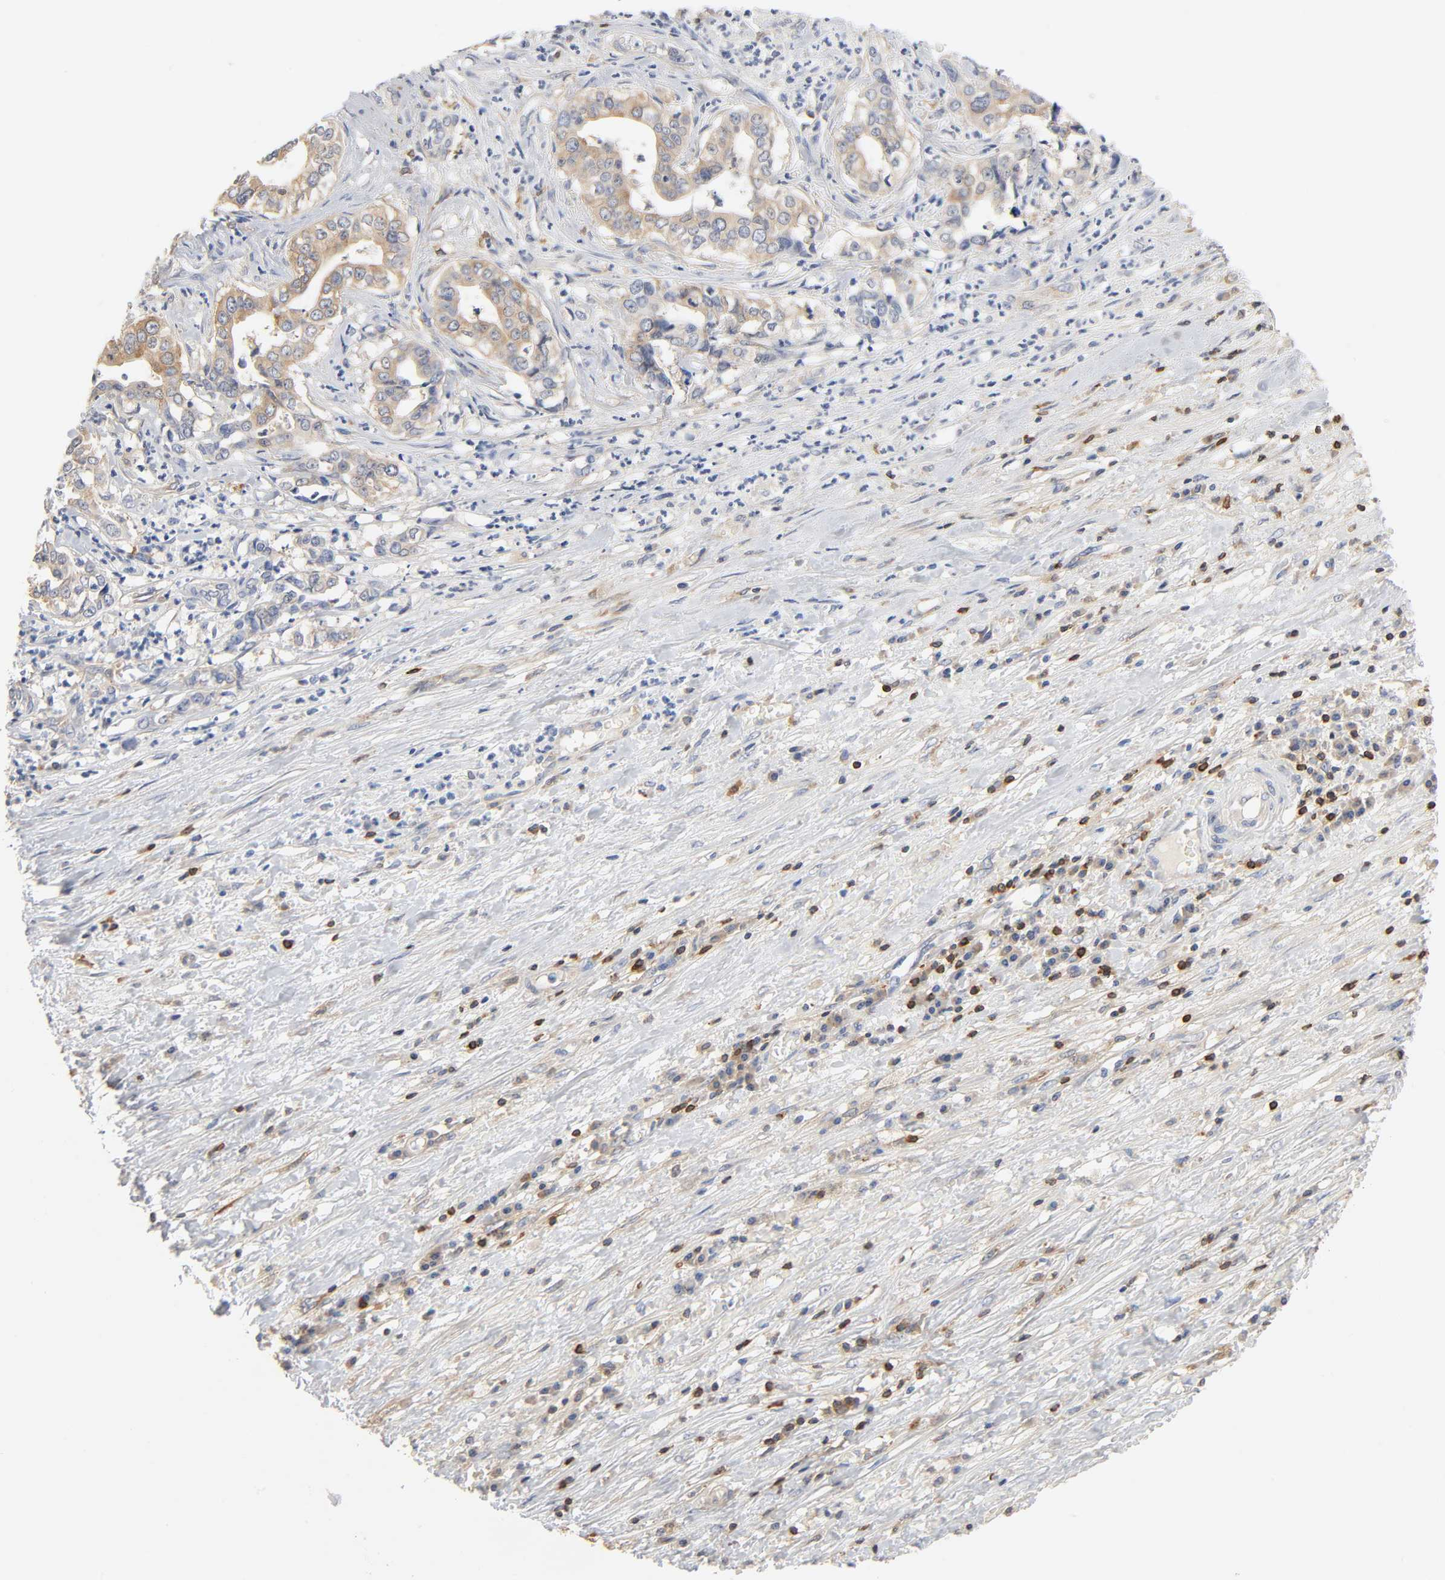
{"staining": {"intensity": "moderate", "quantity": ">75%", "location": "cytoplasmic/membranous"}, "tissue": "liver cancer", "cell_type": "Tumor cells", "image_type": "cancer", "snomed": [{"axis": "morphology", "description": "Cholangiocarcinoma"}, {"axis": "topography", "description": "Liver"}], "caption": "Immunohistochemical staining of liver cancer (cholangiocarcinoma) displays medium levels of moderate cytoplasmic/membranous positivity in approximately >75% of tumor cells. (IHC, brightfield microscopy, high magnification).", "gene": "BIN1", "patient": {"sex": "female", "age": 61}}